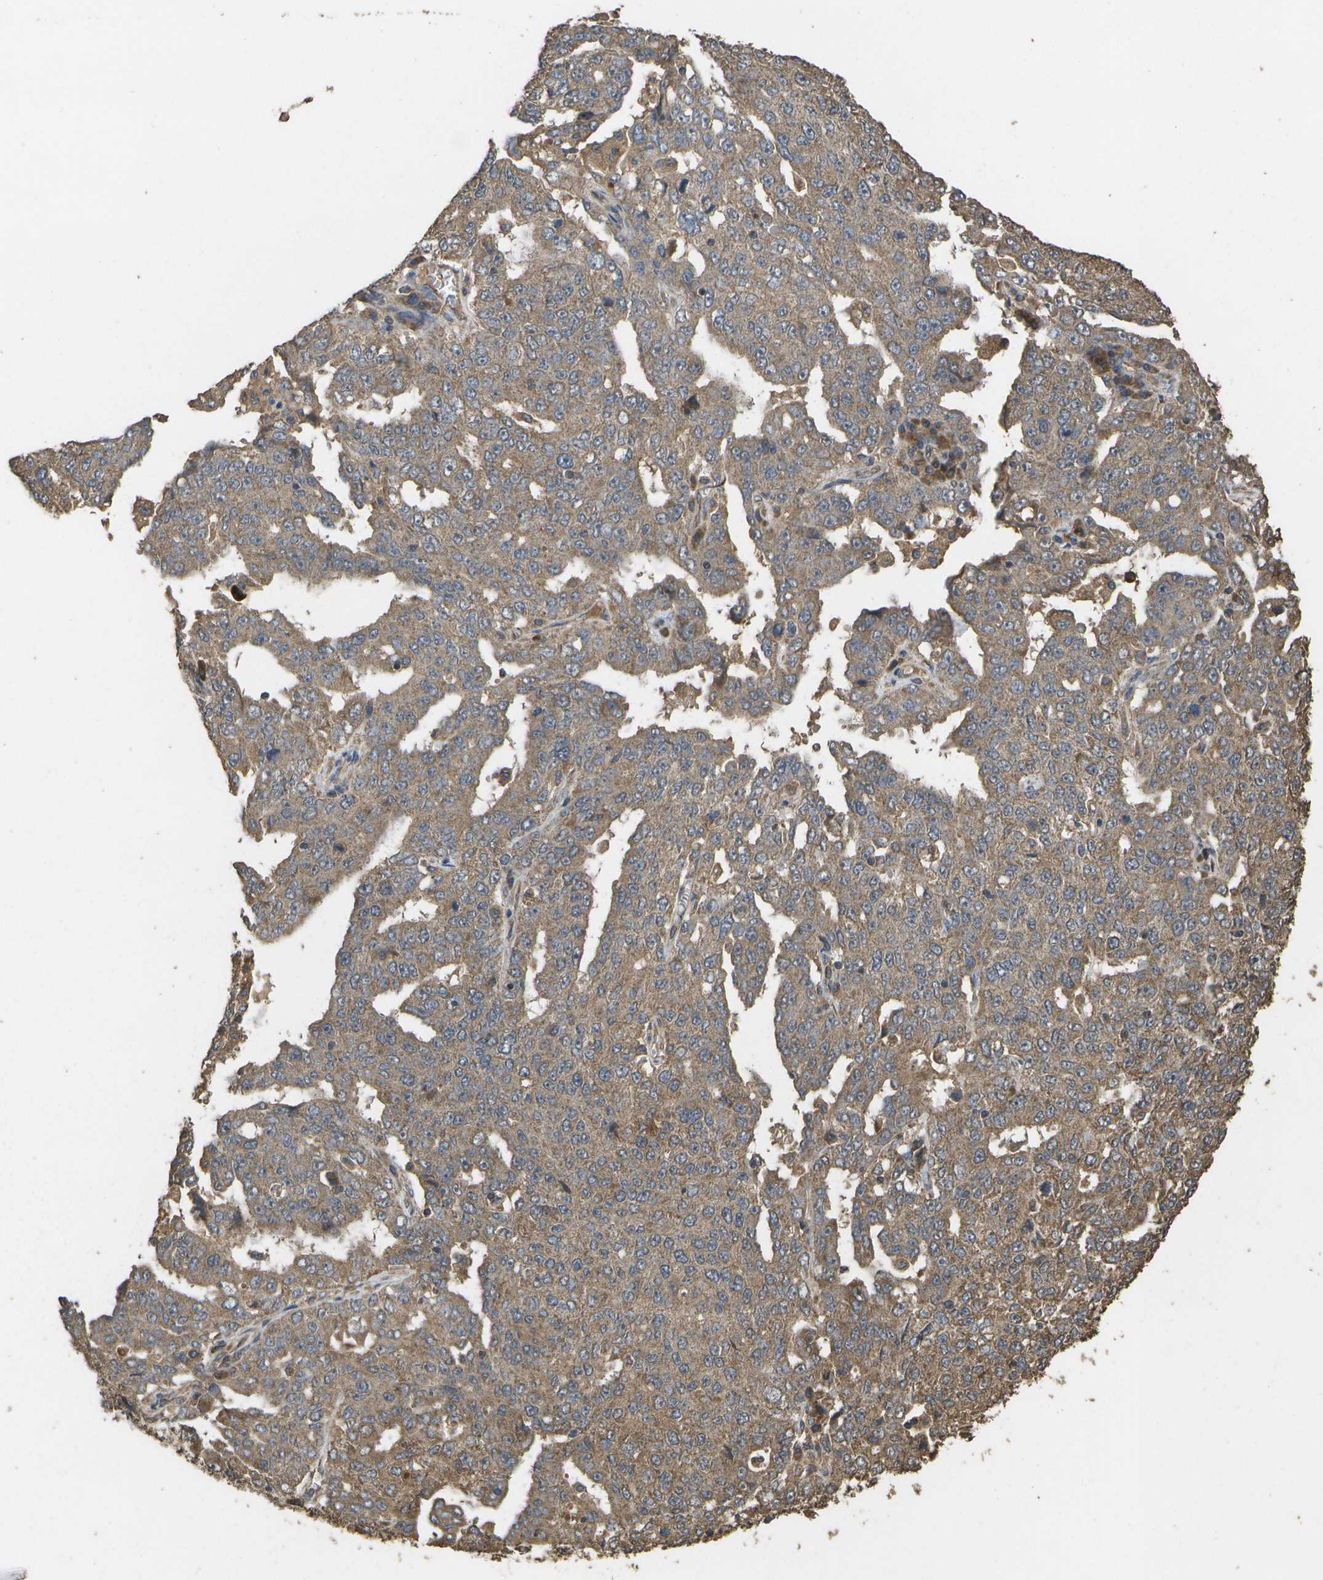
{"staining": {"intensity": "moderate", "quantity": ">75%", "location": "cytoplasmic/membranous"}, "tissue": "ovarian cancer", "cell_type": "Tumor cells", "image_type": "cancer", "snomed": [{"axis": "morphology", "description": "Carcinoma, endometroid"}, {"axis": "topography", "description": "Ovary"}], "caption": "Endometroid carcinoma (ovarian) stained with a brown dye exhibits moderate cytoplasmic/membranous positive positivity in about >75% of tumor cells.", "gene": "SACS", "patient": {"sex": "female", "age": 62}}